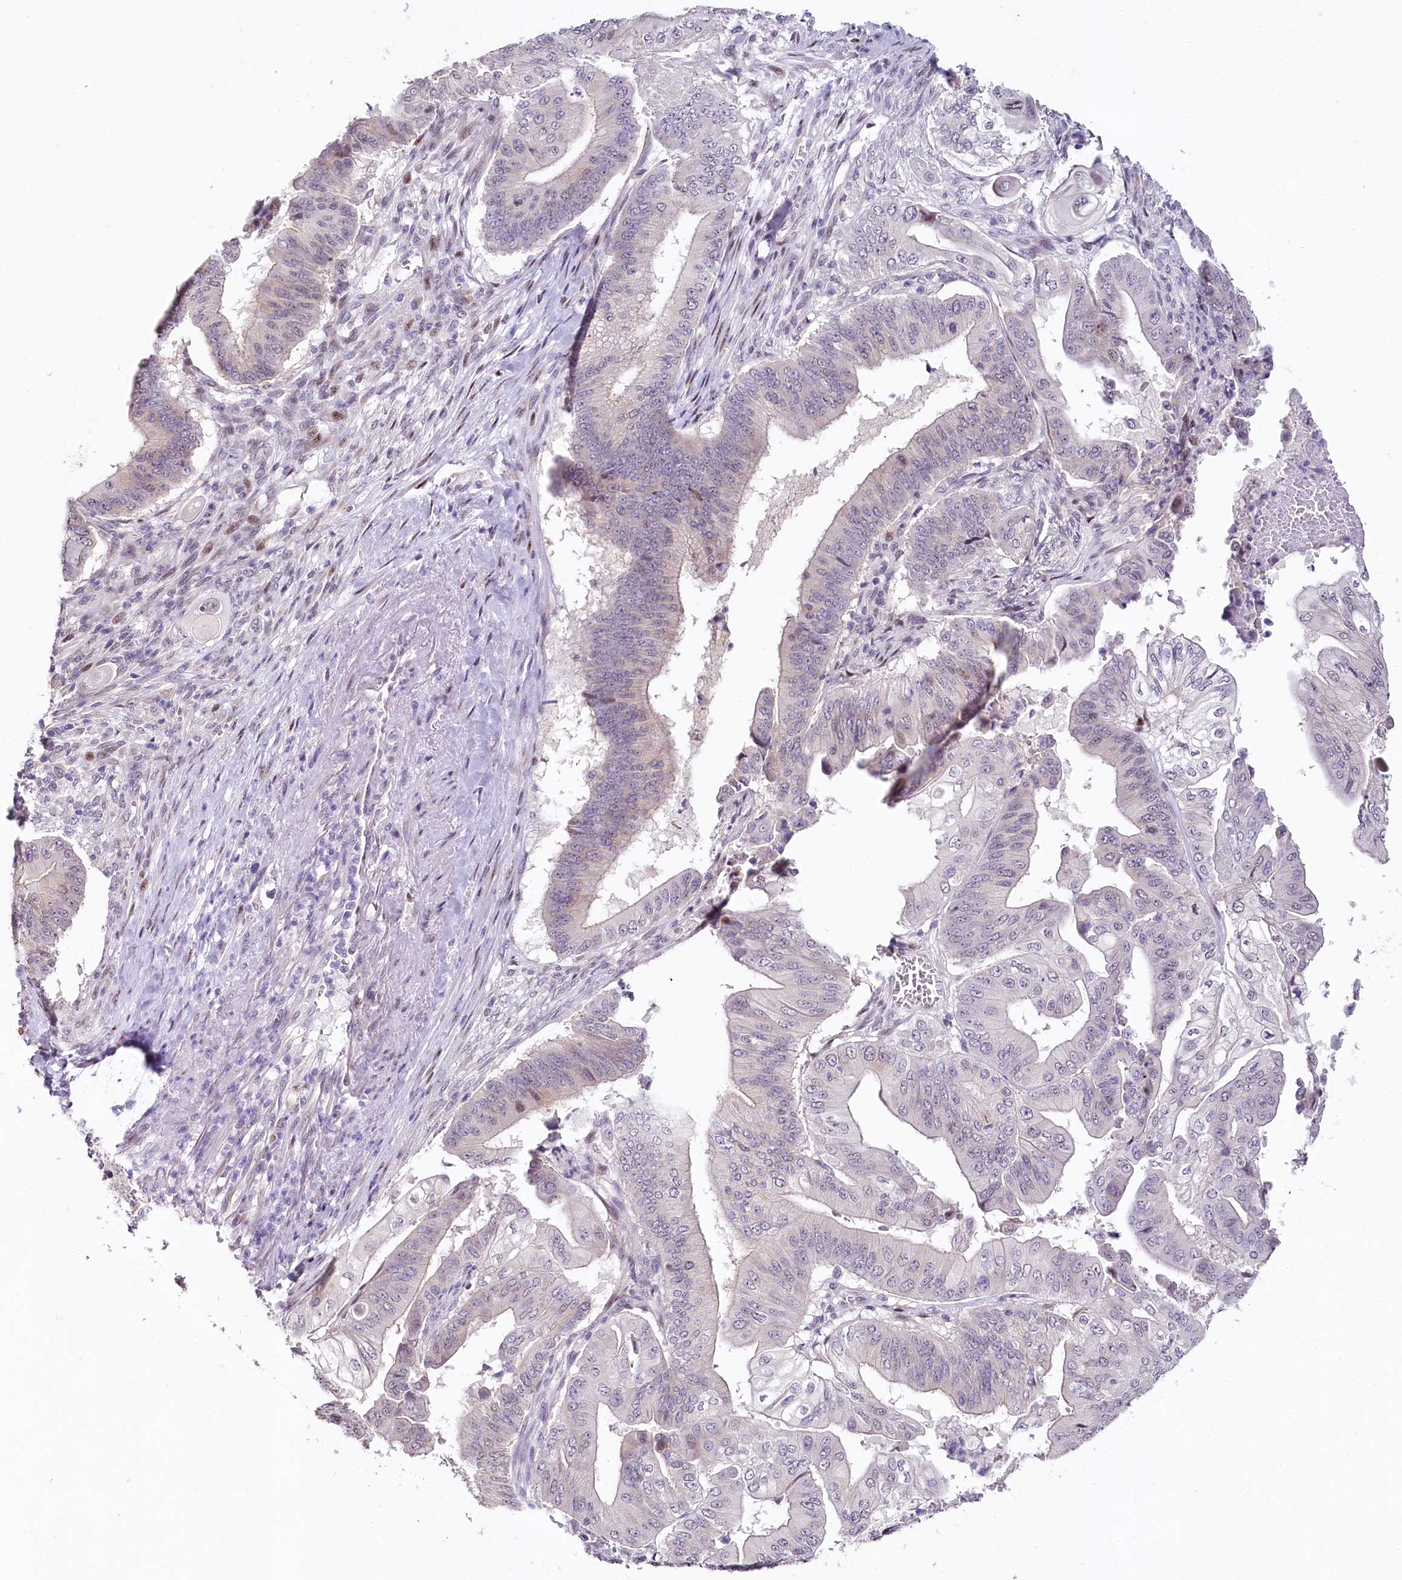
{"staining": {"intensity": "negative", "quantity": "none", "location": "none"}, "tissue": "pancreatic cancer", "cell_type": "Tumor cells", "image_type": "cancer", "snomed": [{"axis": "morphology", "description": "Adenocarcinoma, NOS"}, {"axis": "topography", "description": "Pancreas"}], "caption": "Immunohistochemistry histopathology image of neoplastic tissue: pancreatic cancer stained with DAB (3,3'-diaminobenzidine) exhibits no significant protein staining in tumor cells.", "gene": "HPD", "patient": {"sex": "female", "age": 77}}